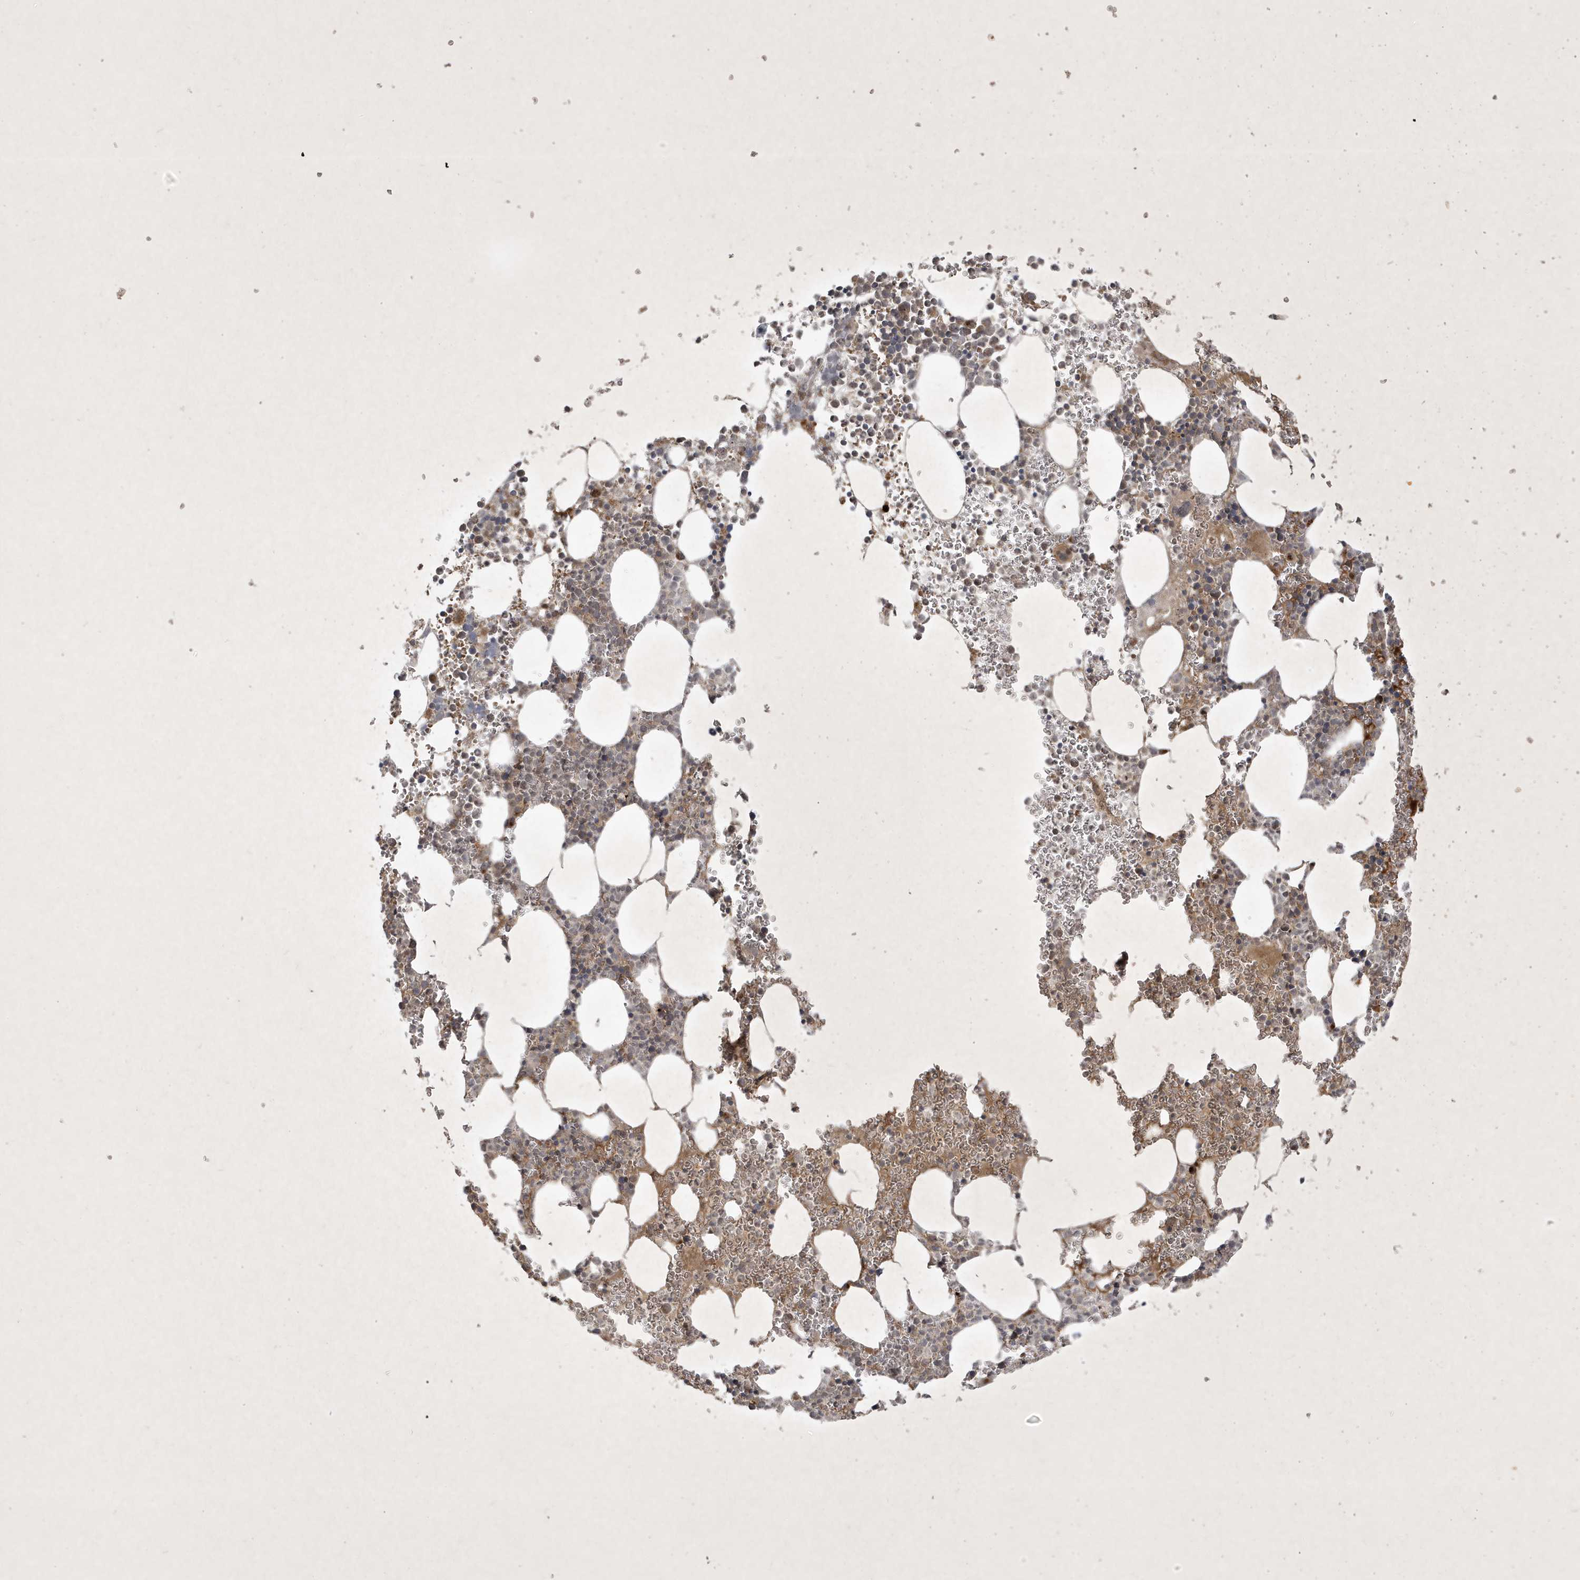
{"staining": {"intensity": "weak", "quantity": "25%-75%", "location": "cytoplasmic/membranous"}, "tissue": "bone marrow", "cell_type": "Hematopoietic cells", "image_type": "normal", "snomed": [{"axis": "morphology", "description": "Normal tissue, NOS"}, {"axis": "topography", "description": "Bone marrow"}], "caption": "Weak cytoplasmic/membranous staining is seen in about 25%-75% of hematopoietic cells in benign bone marrow. (DAB IHC, brown staining for protein, blue staining for nuclei).", "gene": "FAM83C", "patient": {"sex": "female", "age": 78}}